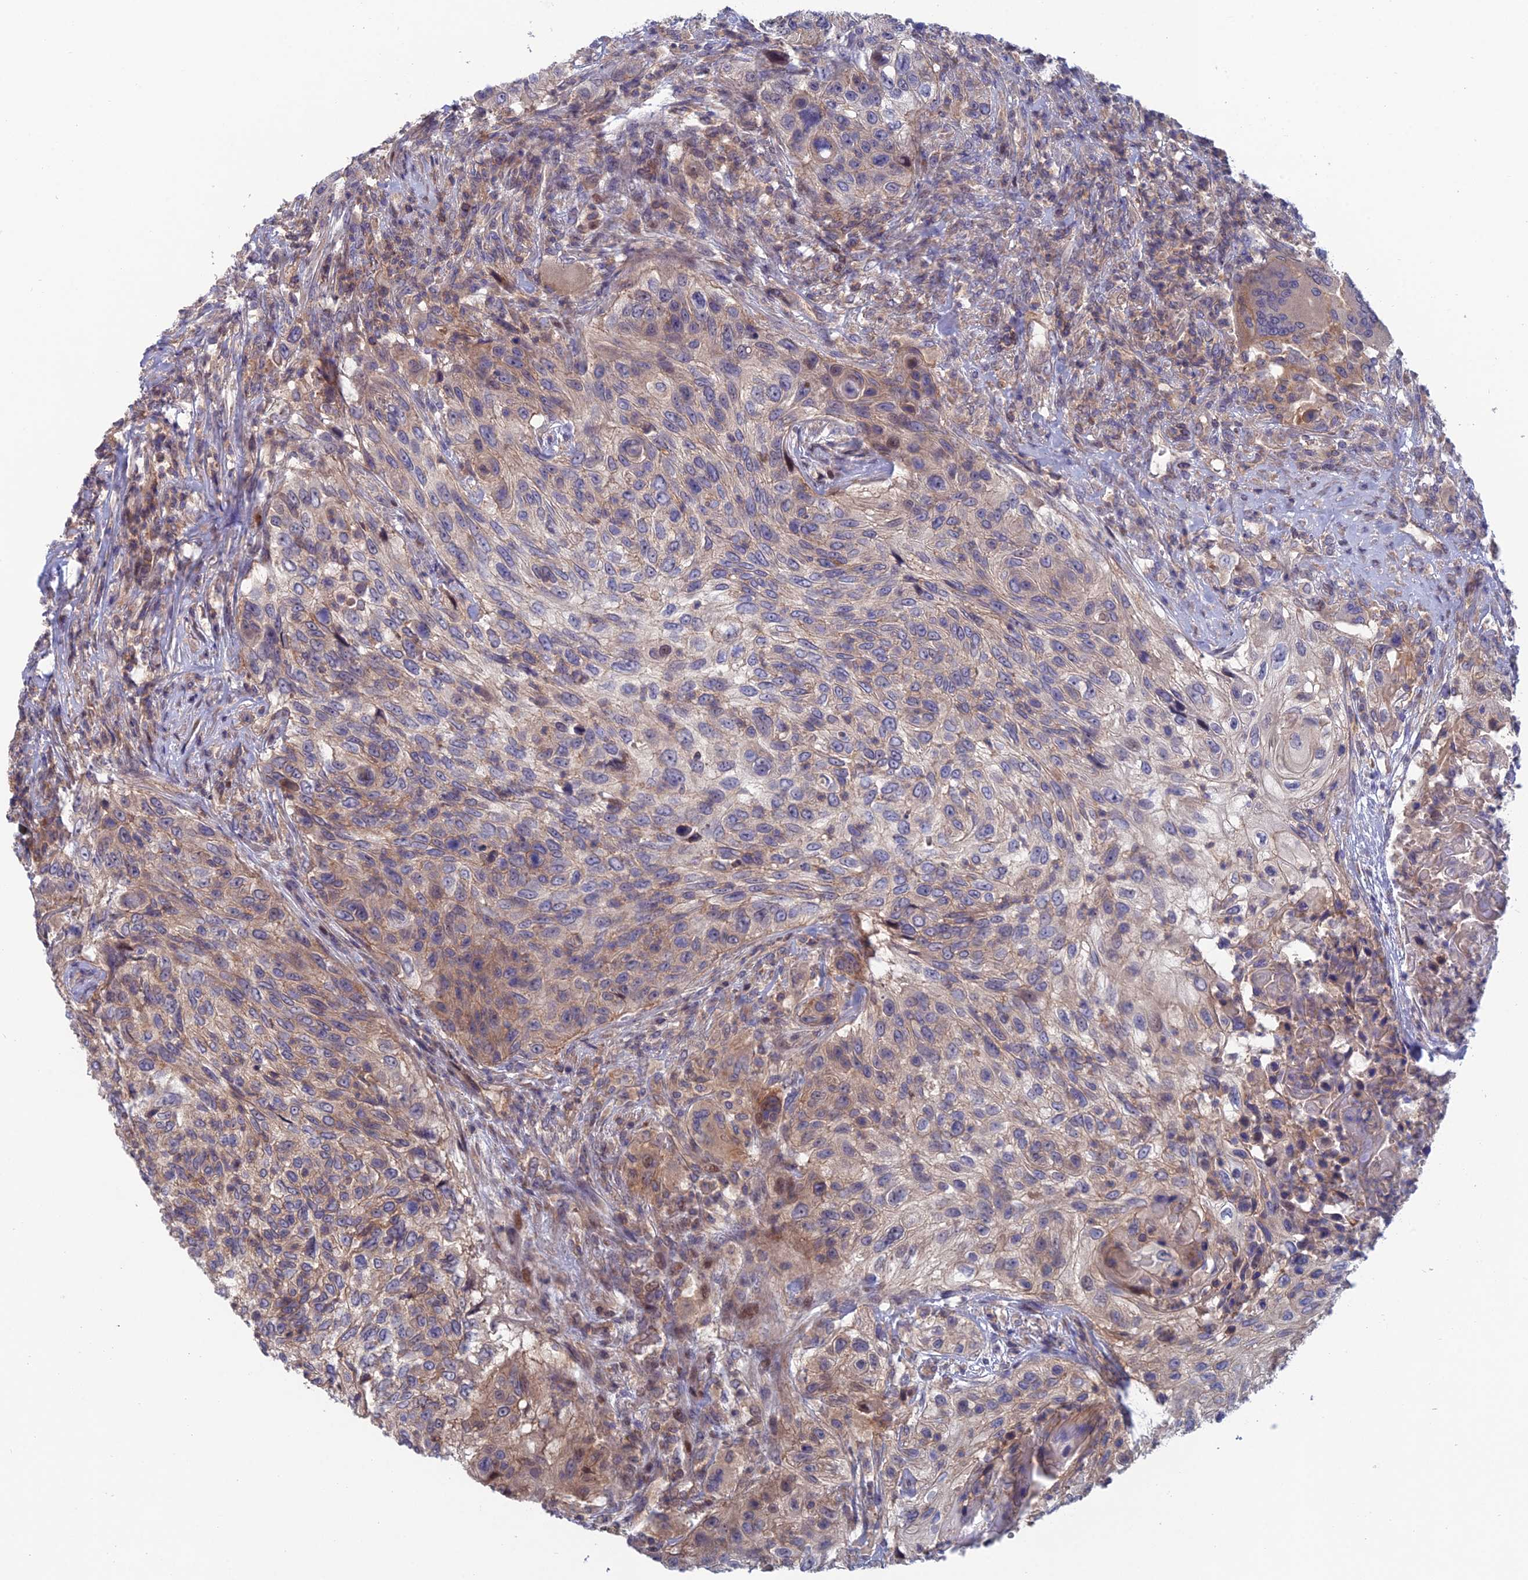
{"staining": {"intensity": "weak", "quantity": ">75%", "location": "cytoplasmic/membranous"}, "tissue": "urothelial cancer", "cell_type": "Tumor cells", "image_type": "cancer", "snomed": [{"axis": "morphology", "description": "Urothelial carcinoma, High grade"}, {"axis": "topography", "description": "Urinary bladder"}], "caption": "Tumor cells demonstrate low levels of weak cytoplasmic/membranous staining in approximately >75% of cells in high-grade urothelial carcinoma. The staining was performed using DAB (3,3'-diaminobenzidine), with brown indicating positive protein expression. Nuclei are stained blue with hematoxylin.", "gene": "USP37", "patient": {"sex": "female", "age": 60}}